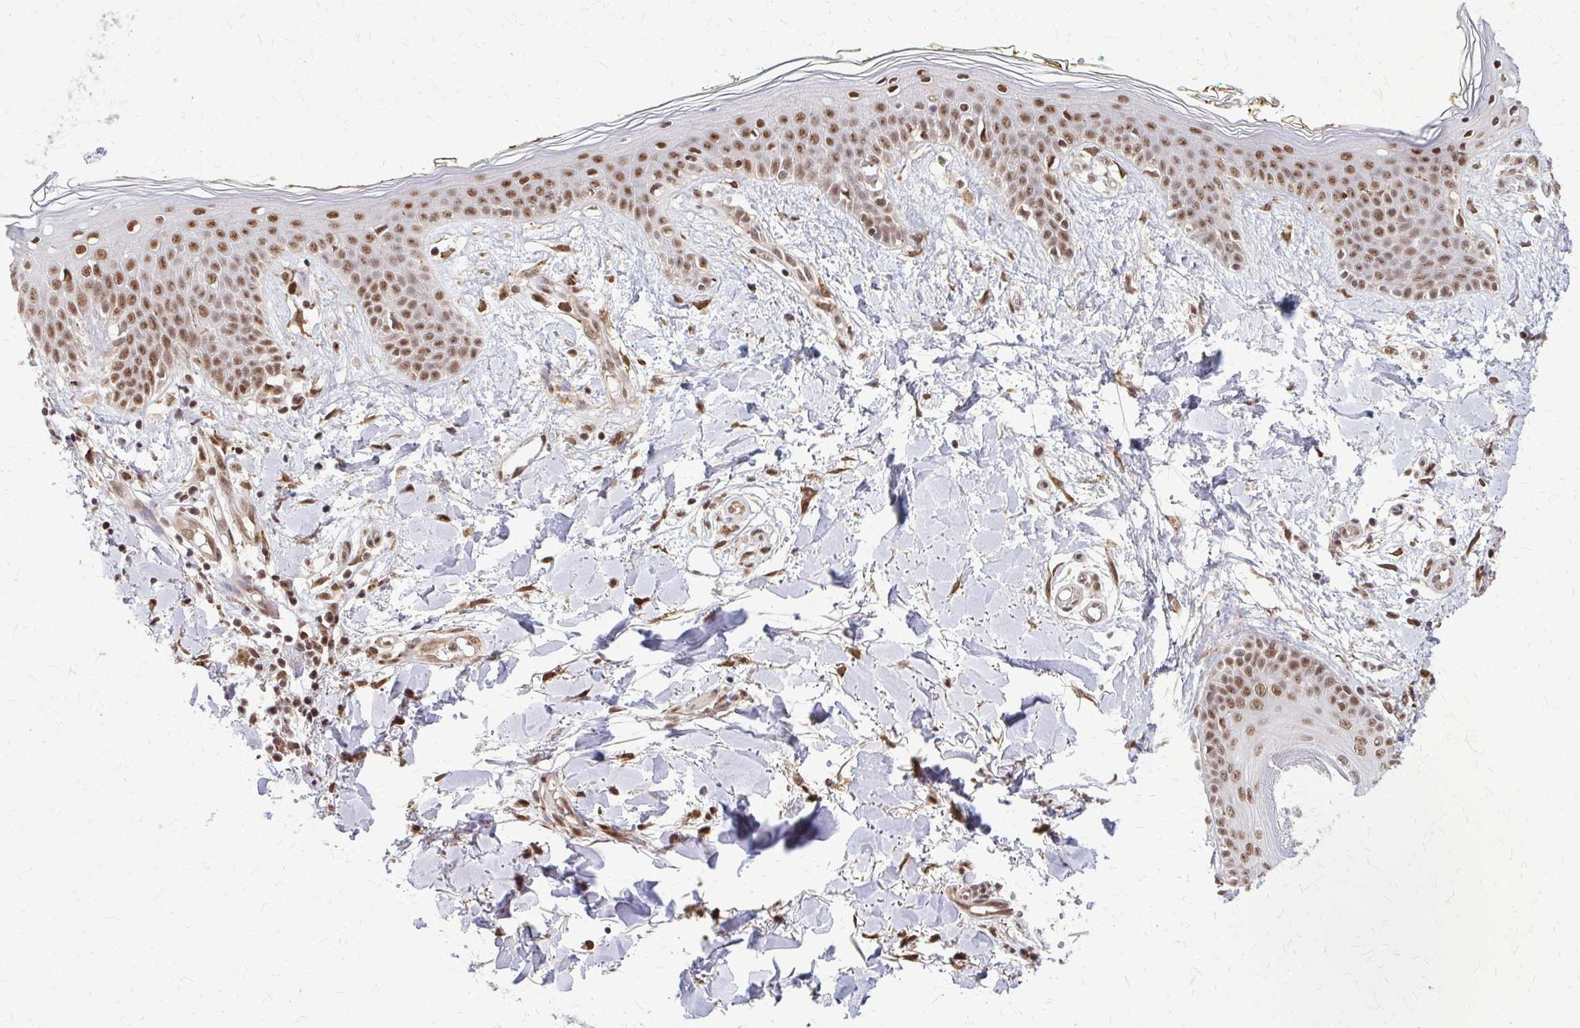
{"staining": {"intensity": "moderate", "quantity": "25%-75%", "location": "nuclear"}, "tissue": "skin", "cell_type": "Fibroblasts", "image_type": "normal", "snomed": [{"axis": "morphology", "description": "Normal tissue, NOS"}, {"axis": "topography", "description": "Skin"}], "caption": "A high-resolution image shows immunohistochemistry (IHC) staining of unremarkable skin, which exhibits moderate nuclear staining in about 25%-75% of fibroblasts.", "gene": "HDAC3", "patient": {"sex": "female", "age": 34}}